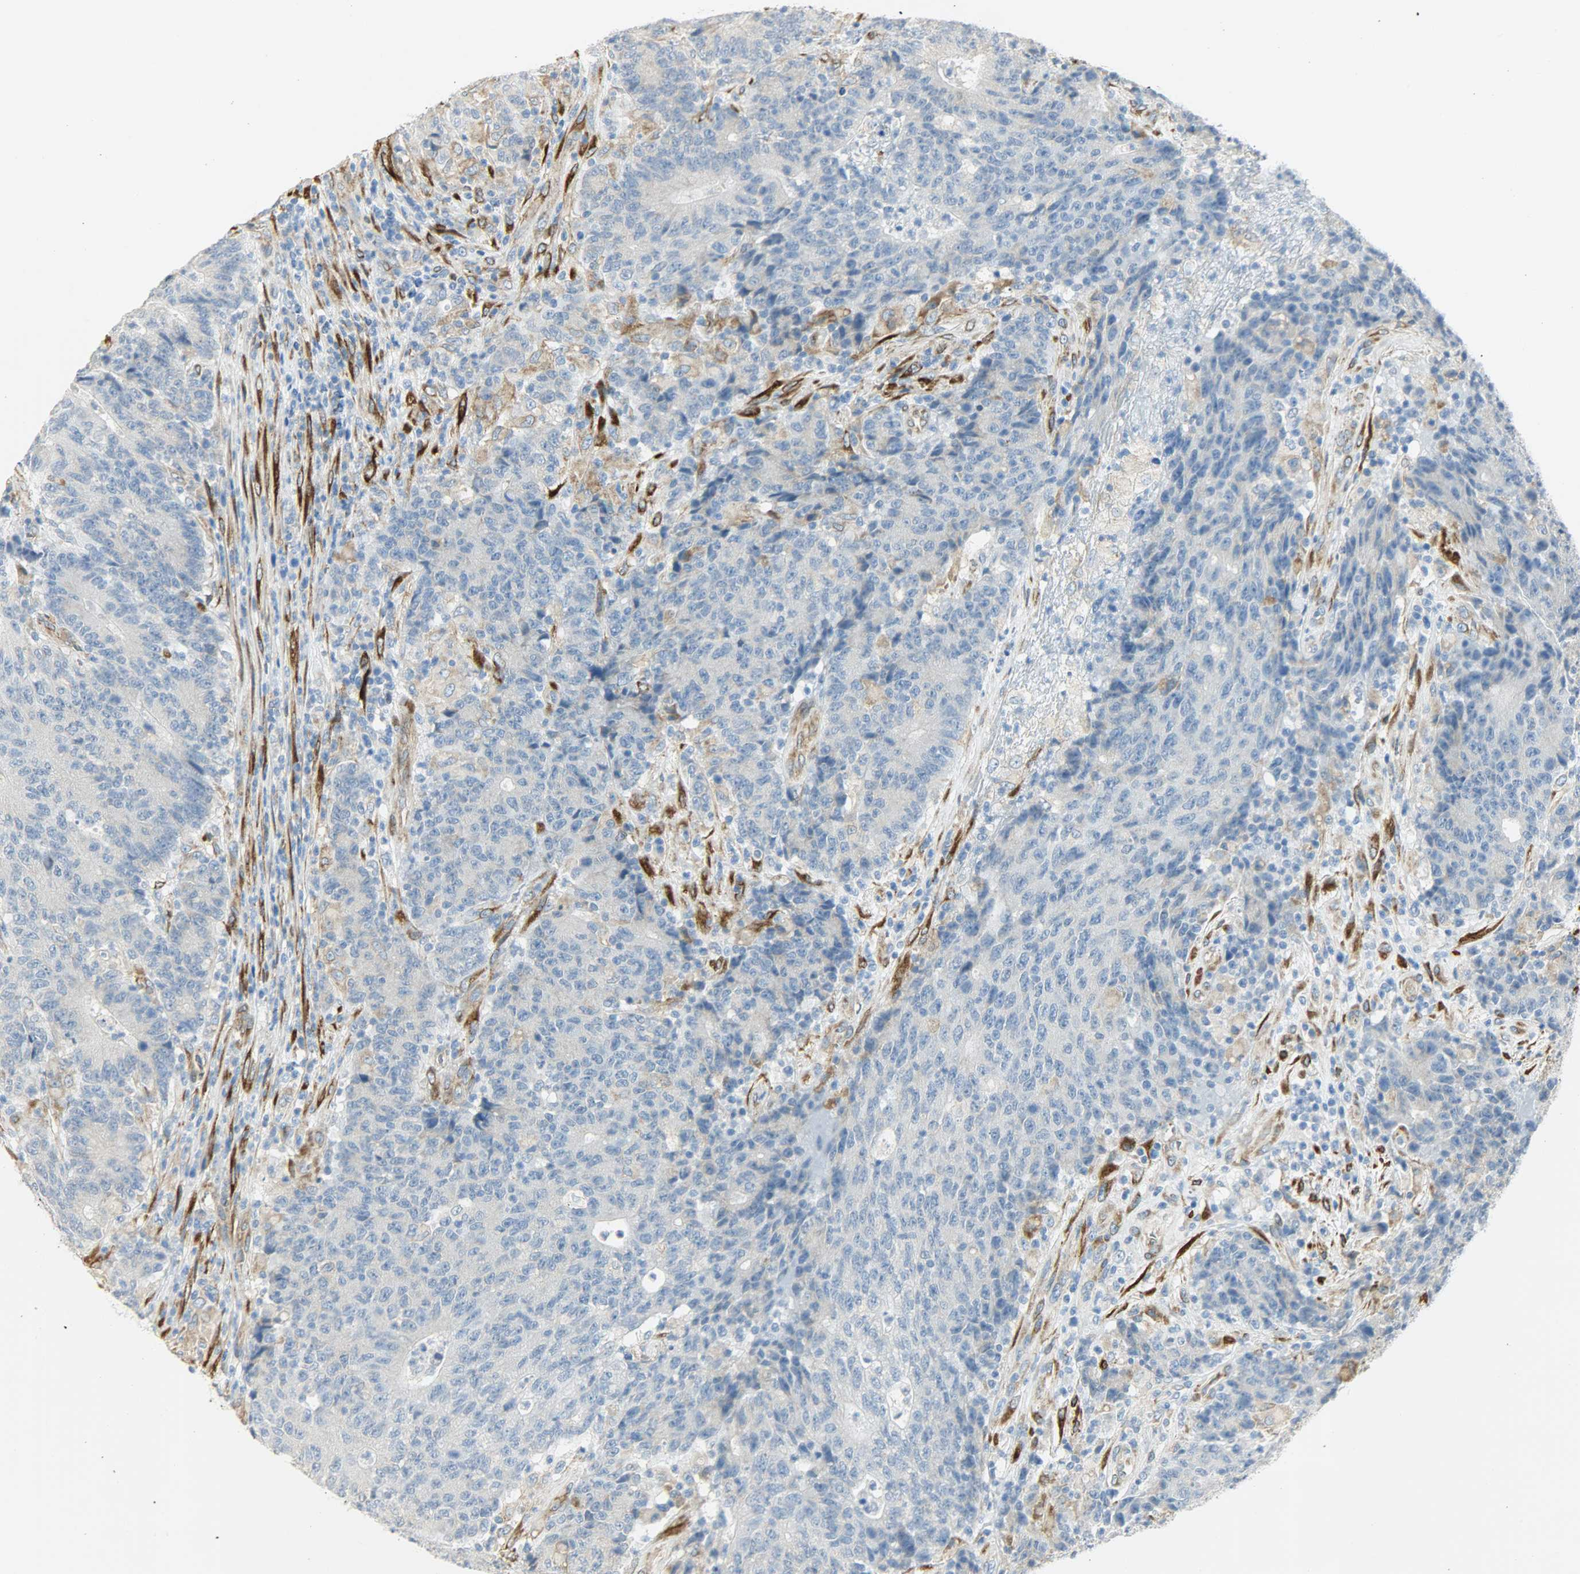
{"staining": {"intensity": "negative", "quantity": "none", "location": "none"}, "tissue": "colorectal cancer", "cell_type": "Tumor cells", "image_type": "cancer", "snomed": [{"axis": "morphology", "description": "Normal tissue, NOS"}, {"axis": "morphology", "description": "Adenocarcinoma, NOS"}, {"axis": "topography", "description": "Colon"}], "caption": "Immunohistochemistry image of neoplastic tissue: colorectal cancer stained with DAB shows no significant protein staining in tumor cells.", "gene": "PKD2", "patient": {"sex": "female", "age": 75}}